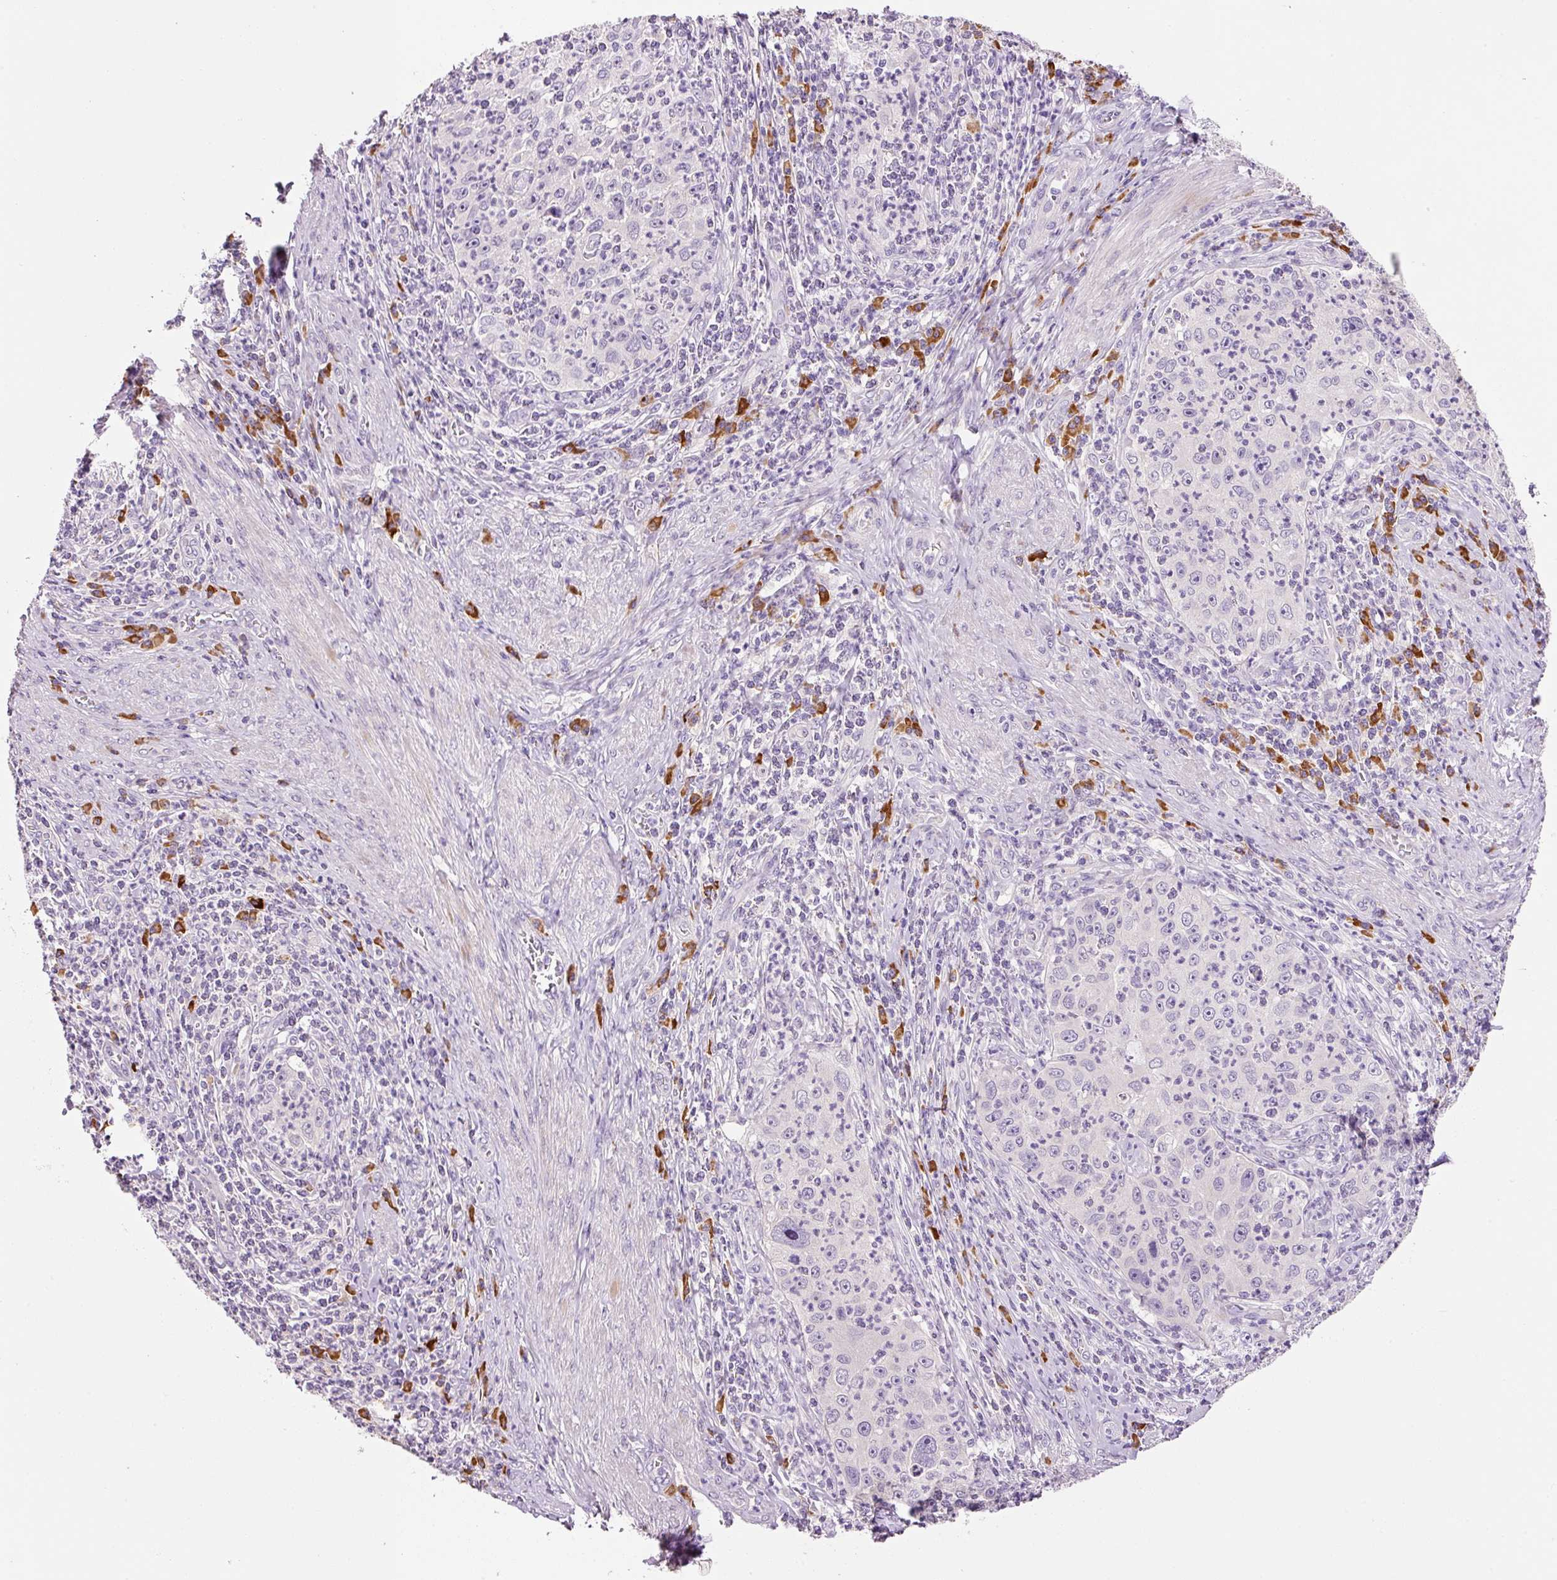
{"staining": {"intensity": "negative", "quantity": "none", "location": "none"}, "tissue": "cervical cancer", "cell_type": "Tumor cells", "image_type": "cancer", "snomed": [{"axis": "morphology", "description": "Squamous cell carcinoma, NOS"}, {"axis": "topography", "description": "Cervix"}], "caption": "A micrograph of cervical squamous cell carcinoma stained for a protein exhibits no brown staining in tumor cells. The staining is performed using DAB brown chromogen with nuclei counter-stained in using hematoxylin.", "gene": "TENT5C", "patient": {"sex": "female", "age": 30}}